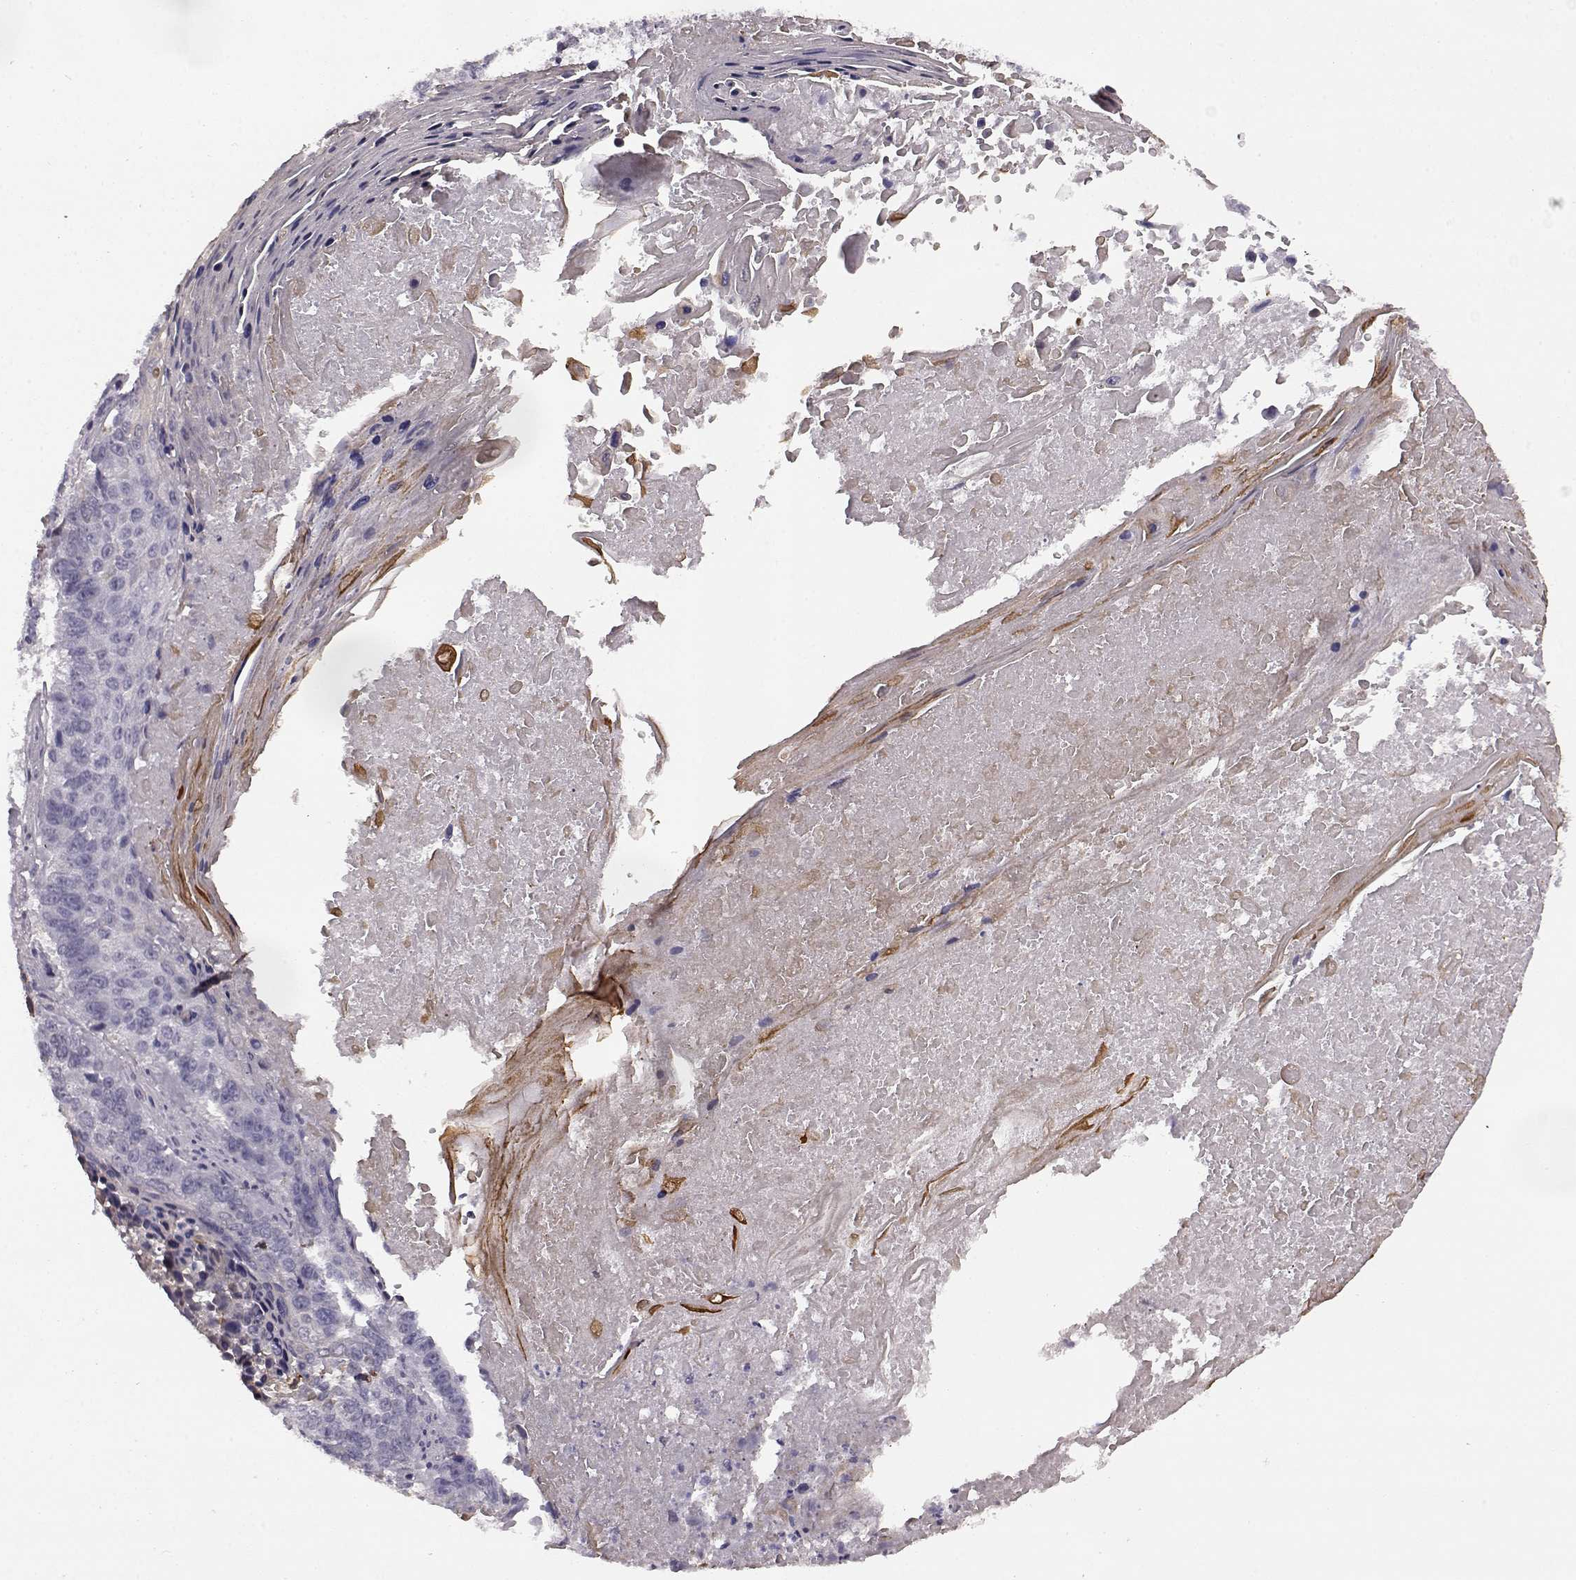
{"staining": {"intensity": "negative", "quantity": "none", "location": "none"}, "tissue": "lung cancer", "cell_type": "Tumor cells", "image_type": "cancer", "snomed": [{"axis": "morphology", "description": "Squamous cell carcinoma, NOS"}, {"axis": "topography", "description": "Lung"}], "caption": "Tumor cells are negative for protein expression in human lung cancer. (DAB (3,3'-diaminobenzidine) immunohistochemistry (IHC), high magnification).", "gene": "ODAD4", "patient": {"sex": "male", "age": 73}}